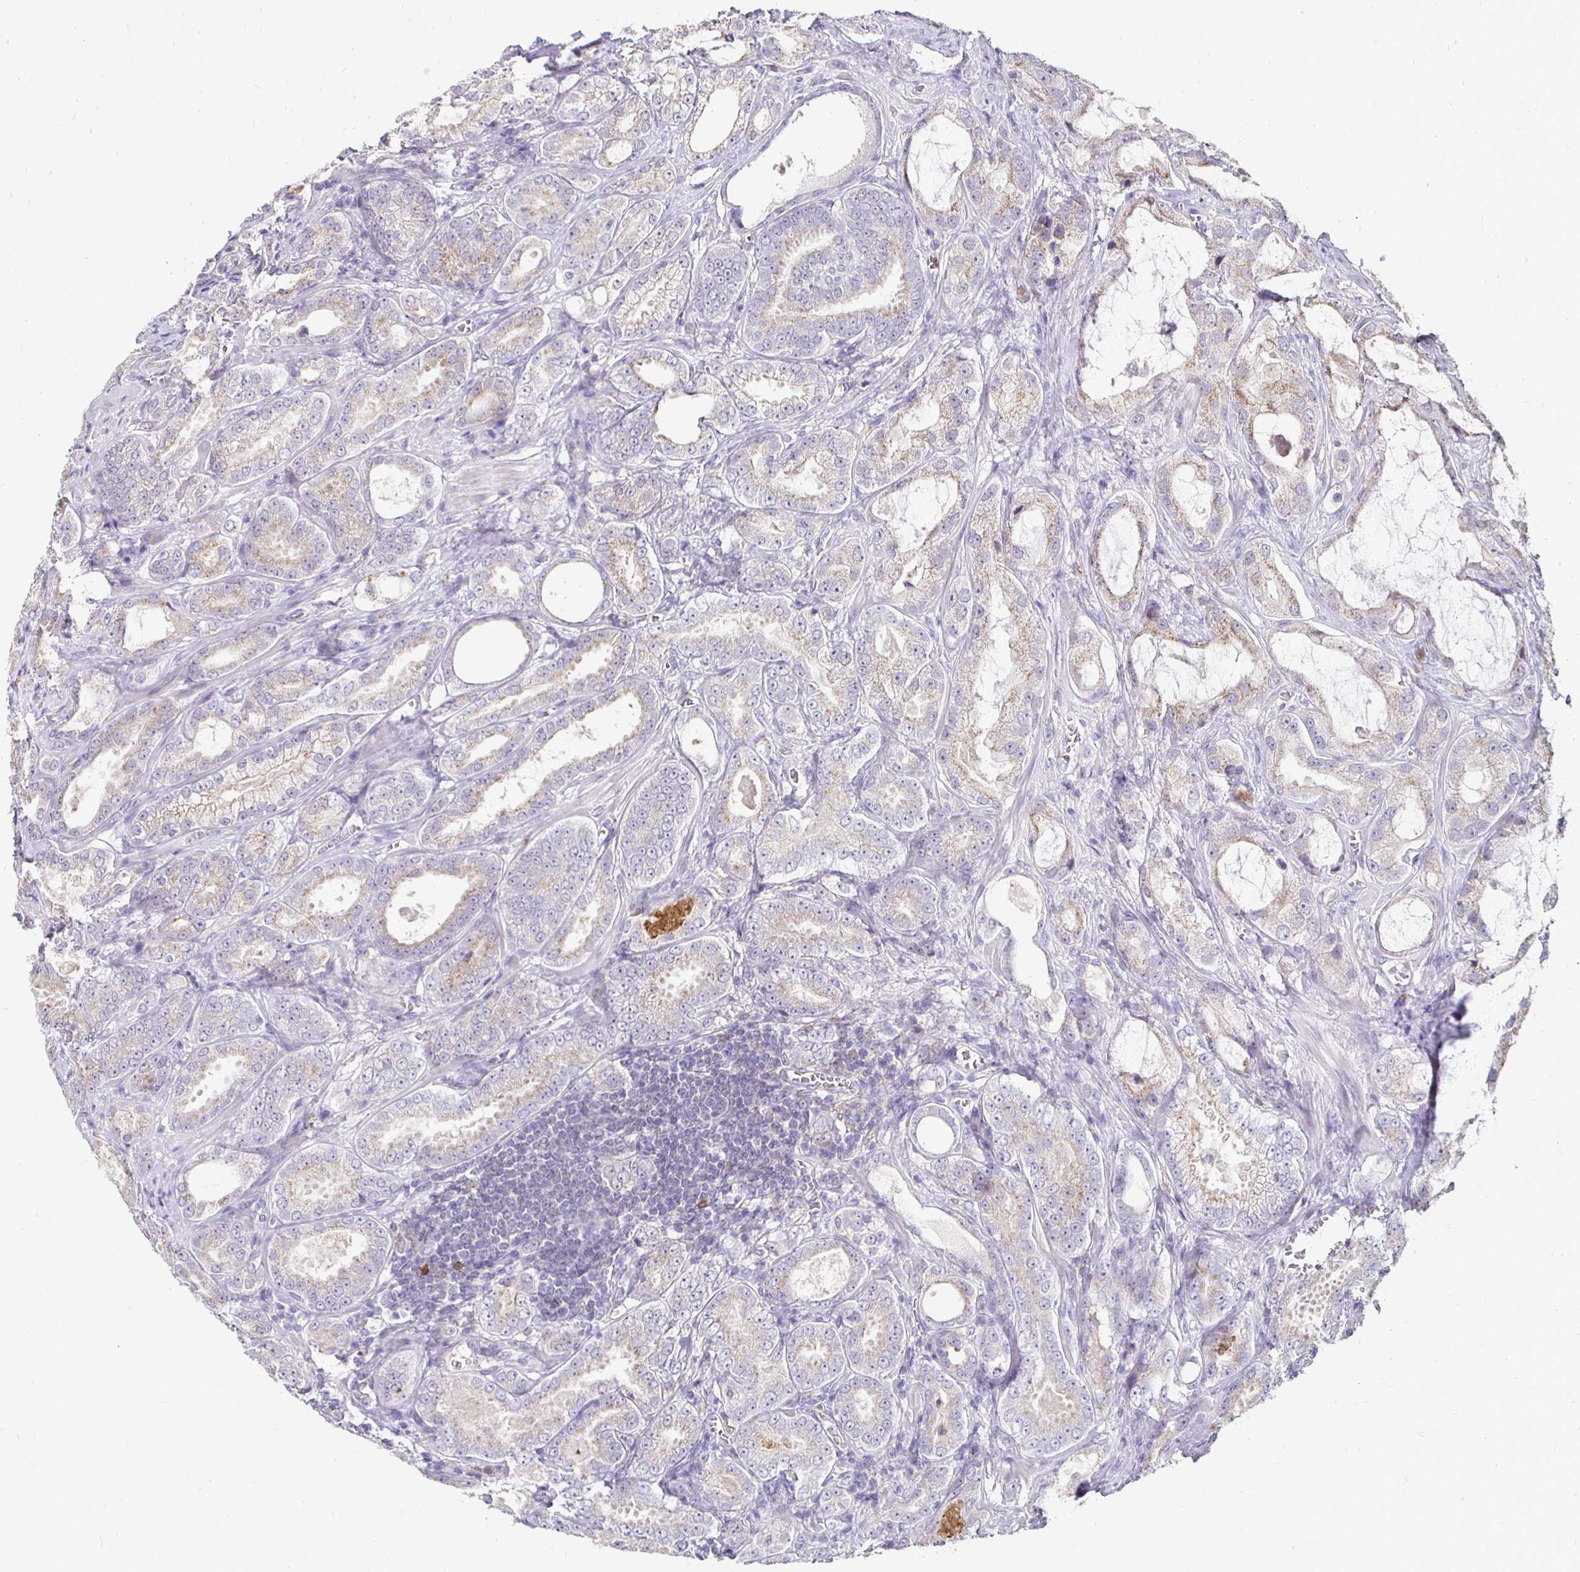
{"staining": {"intensity": "moderate", "quantity": "25%-75%", "location": "cytoplasmic/membranous"}, "tissue": "prostate cancer", "cell_type": "Tumor cells", "image_type": "cancer", "snomed": [{"axis": "morphology", "description": "Adenocarcinoma, High grade"}, {"axis": "topography", "description": "Prostate"}], "caption": "Immunohistochemistry (IHC) of prostate cancer shows medium levels of moderate cytoplasmic/membranous positivity in about 25%-75% of tumor cells.", "gene": "GK2", "patient": {"sex": "male", "age": 64}}